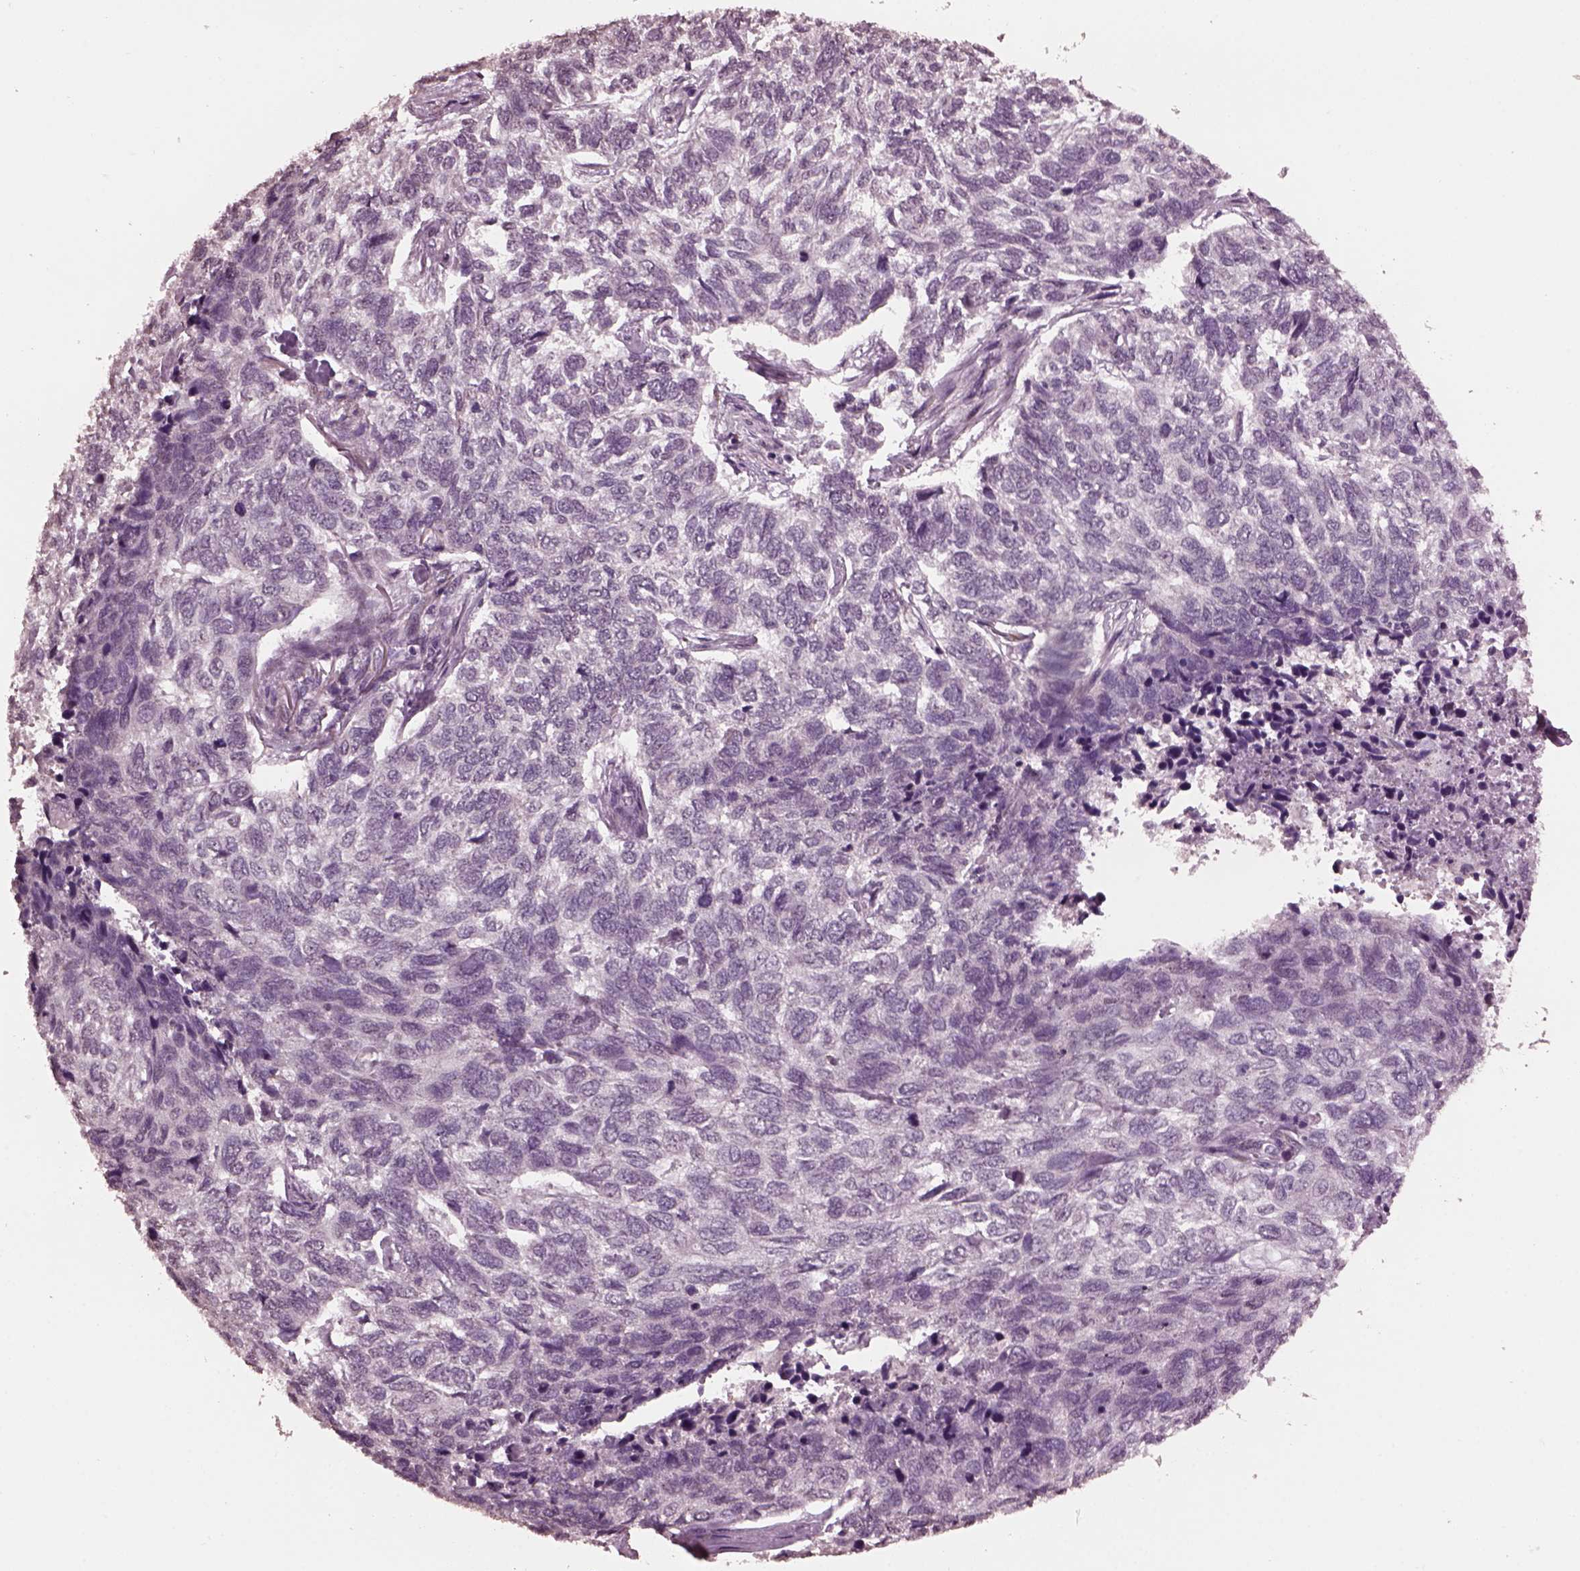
{"staining": {"intensity": "negative", "quantity": "none", "location": "none"}, "tissue": "skin cancer", "cell_type": "Tumor cells", "image_type": "cancer", "snomed": [{"axis": "morphology", "description": "Basal cell carcinoma"}, {"axis": "topography", "description": "Skin"}], "caption": "Immunohistochemical staining of skin basal cell carcinoma demonstrates no significant staining in tumor cells.", "gene": "IL18RAP", "patient": {"sex": "female", "age": 65}}